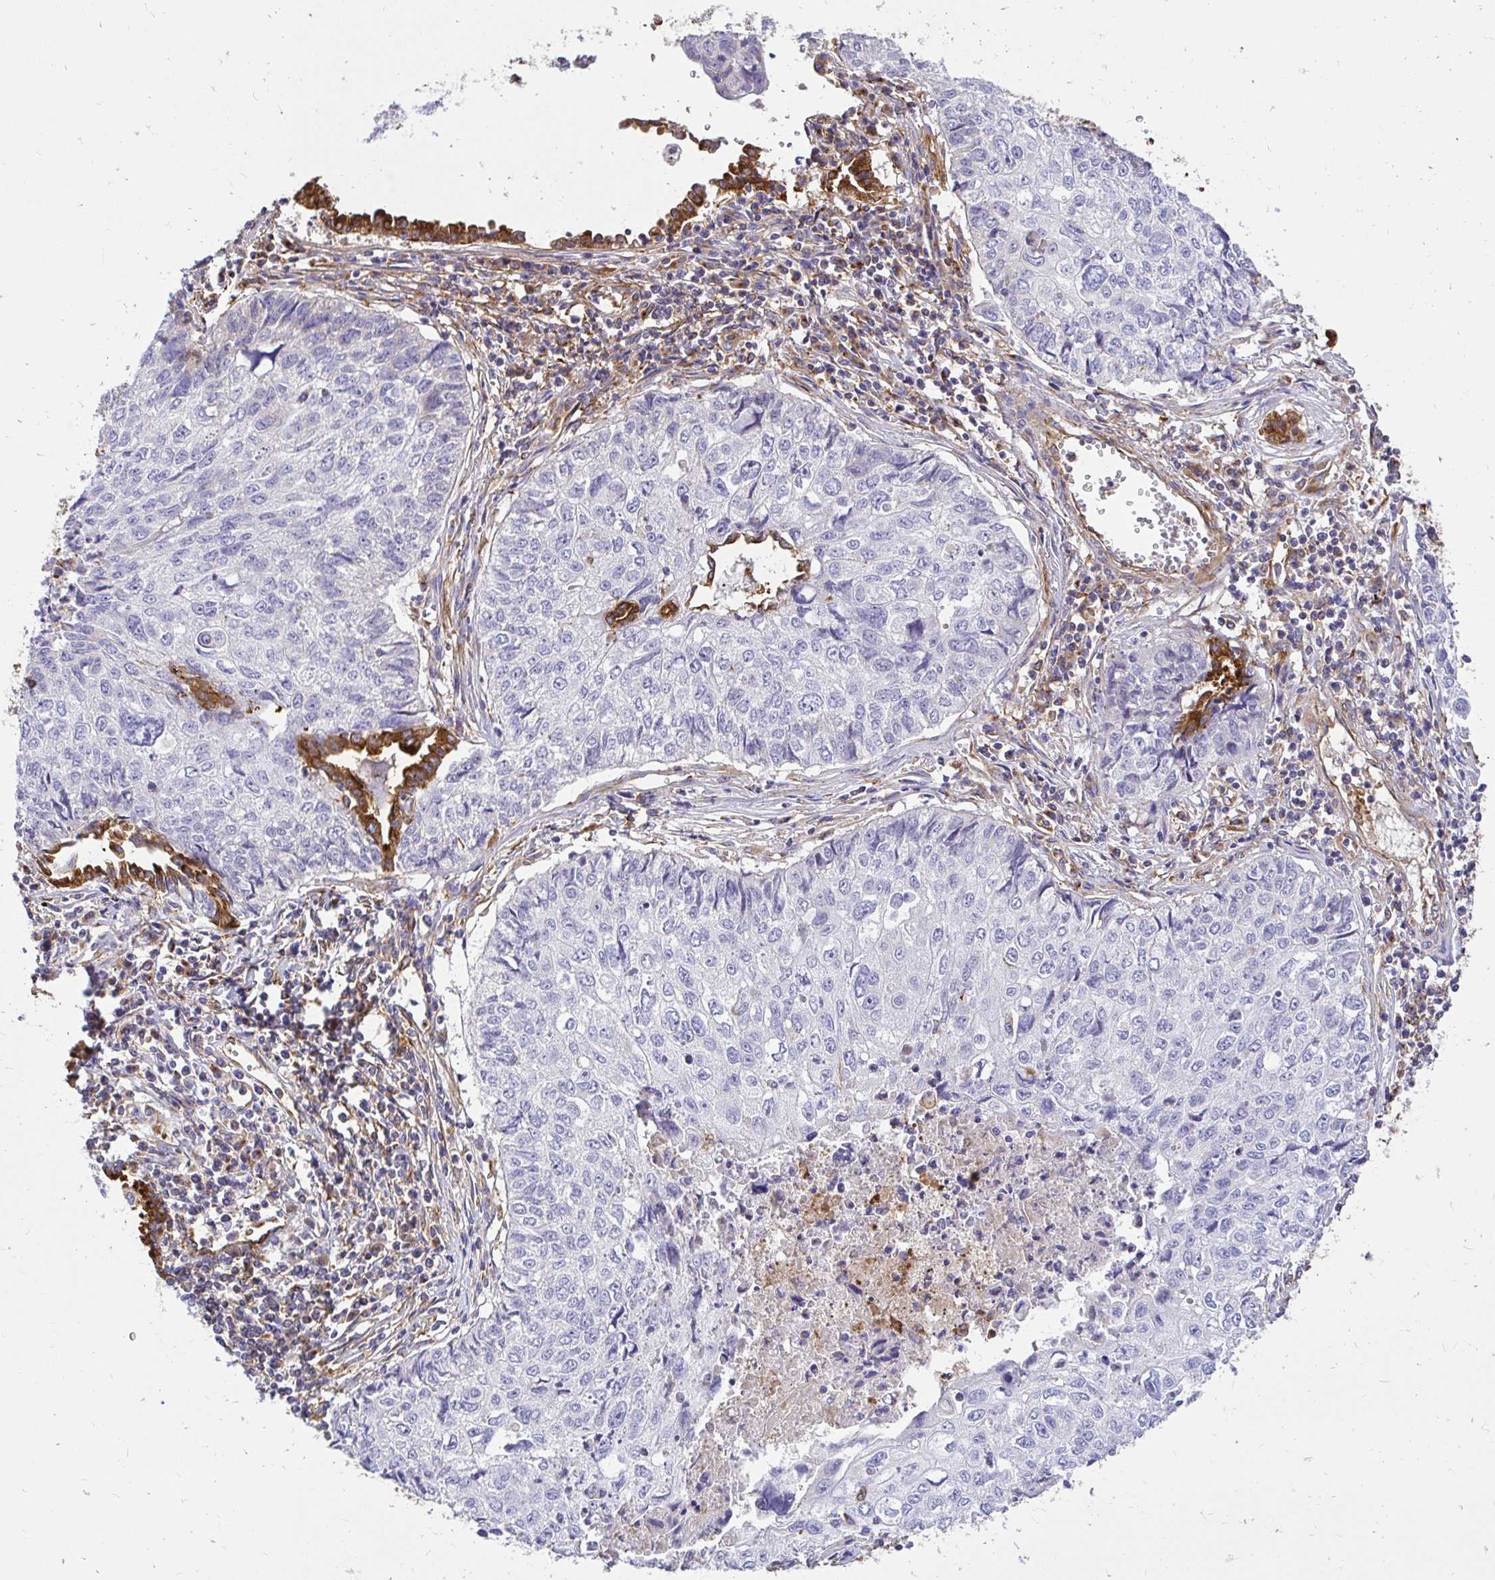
{"staining": {"intensity": "negative", "quantity": "none", "location": "none"}, "tissue": "lung cancer", "cell_type": "Tumor cells", "image_type": "cancer", "snomed": [{"axis": "morphology", "description": "Normal morphology"}, {"axis": "morphology", "description": "Aneuploidy"}, {"axis": "morphology", "description": "Squamous cell carcinoma, NOS"}, {"axis": "topography", "description": "Lymph node"}, {"axis": "topography", "description": "Lung"}], "caption": "Immunohistochemistry of human lung cancer (squamous cell carcinoma) demonstrates no expression in tumor cells. (Brightfield microscopy of DAB immunohistochemistry at high magnification).", "gene": "ABCB10", "patient": {"sex": "female", "age": 76}}